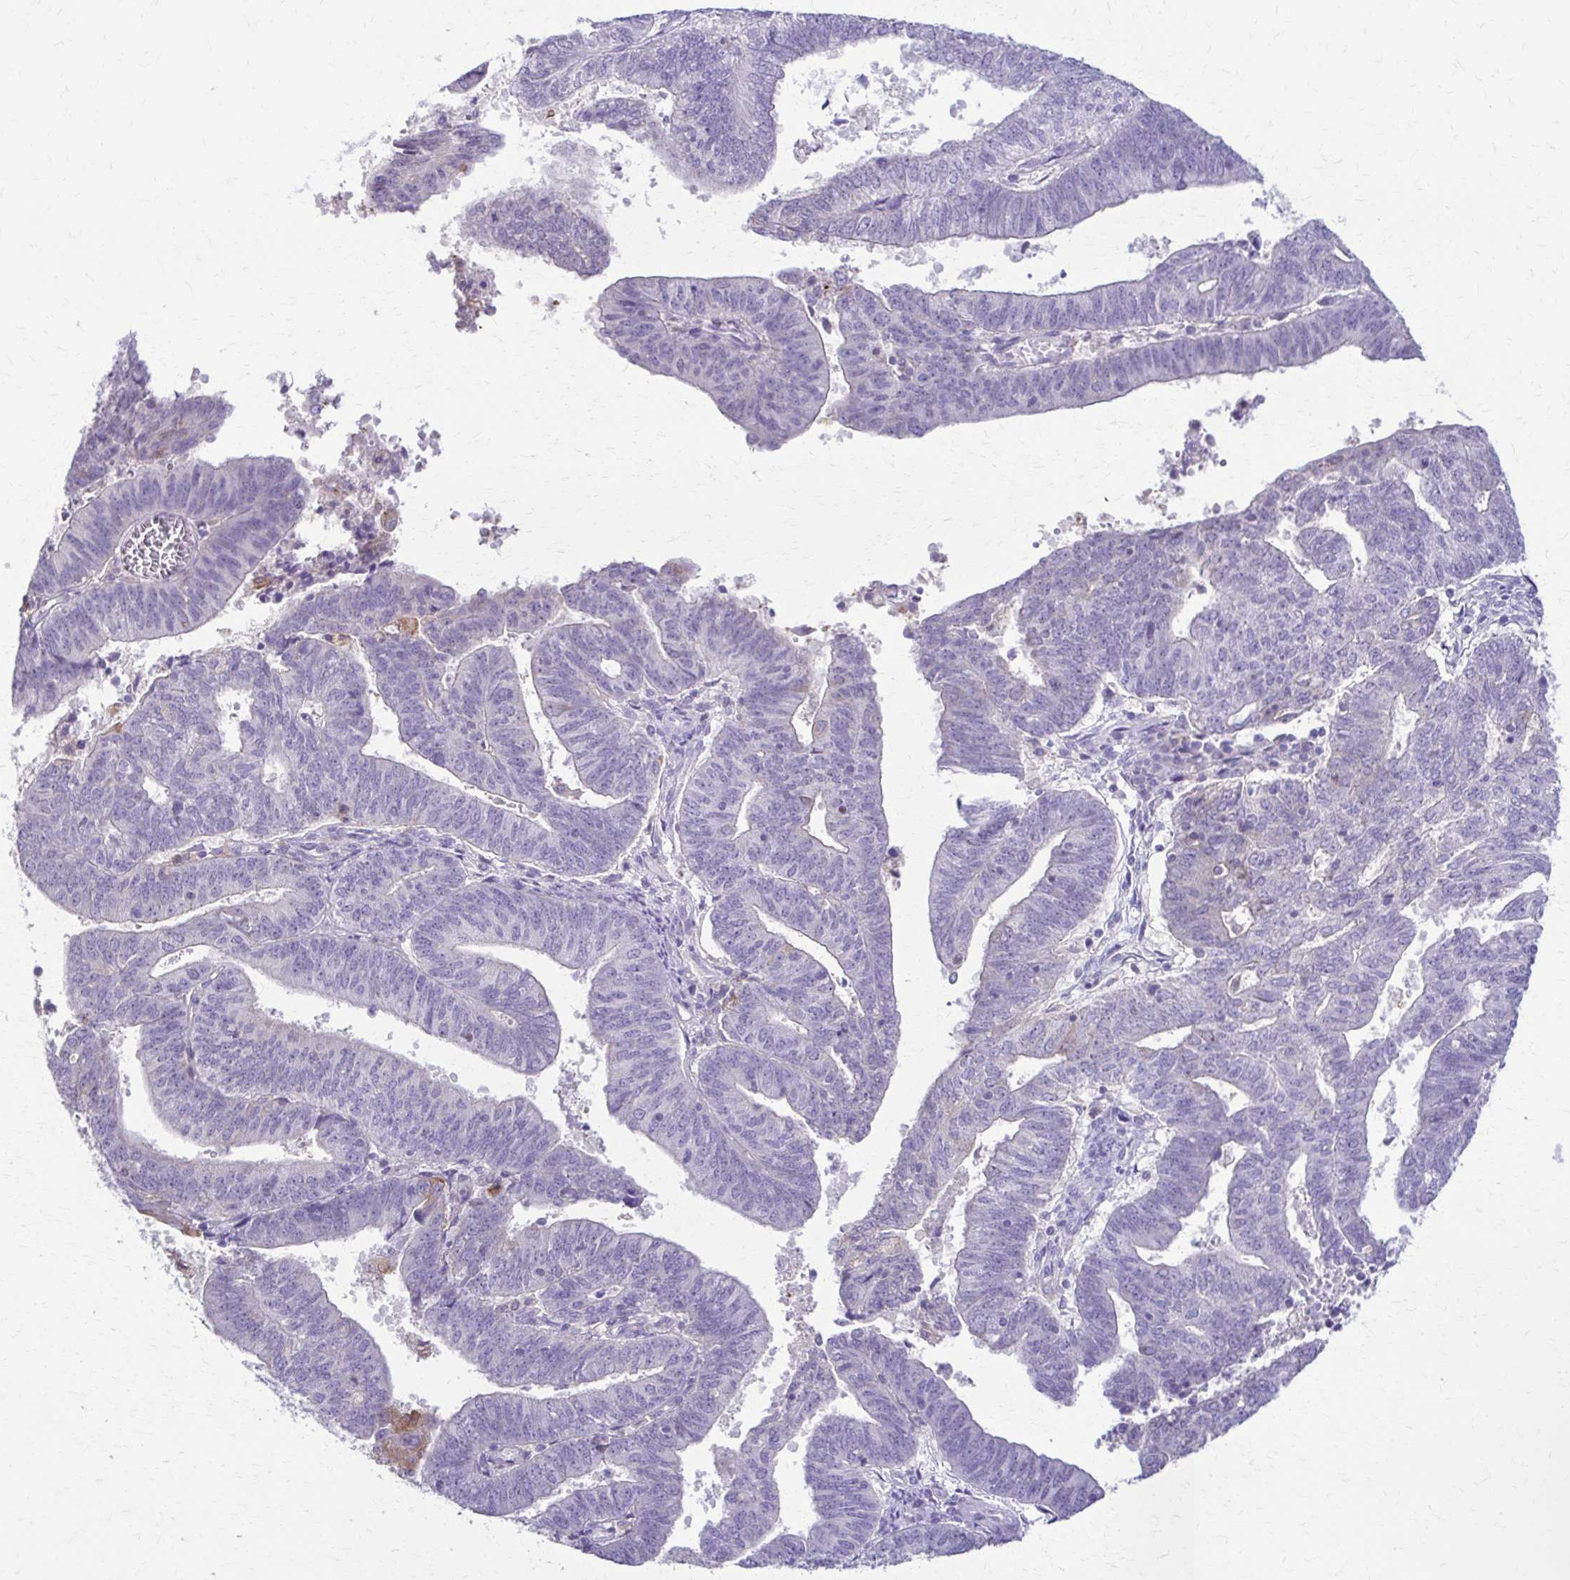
{"staining": {"intensity": "moderate", "quantity": "<25%", "location": "cytoplasmic/membranous"}, "tissue": "endometrial cancer", "cell_type": "Tumor cells", "image_type": "cancer", "snomed": [{"axis": "morphology", "description": "Adenocarcinoma, NOS"}, {"axis": "topography", "description": "Endometrium"}], "caption": "The micrograph exhibits a brown stain indicating the presence of a protein in the cytoplasmic/membranous of tumor cells in endometrial cancer. The staining was performed using DAB (3,3'-diaminobenzidine), with brown indicating positive protein expression. Nuclei are stained blue with hematoxylin.", "gene": "PIK3AP1", "patient": {"sex": "female", "age": 82}}